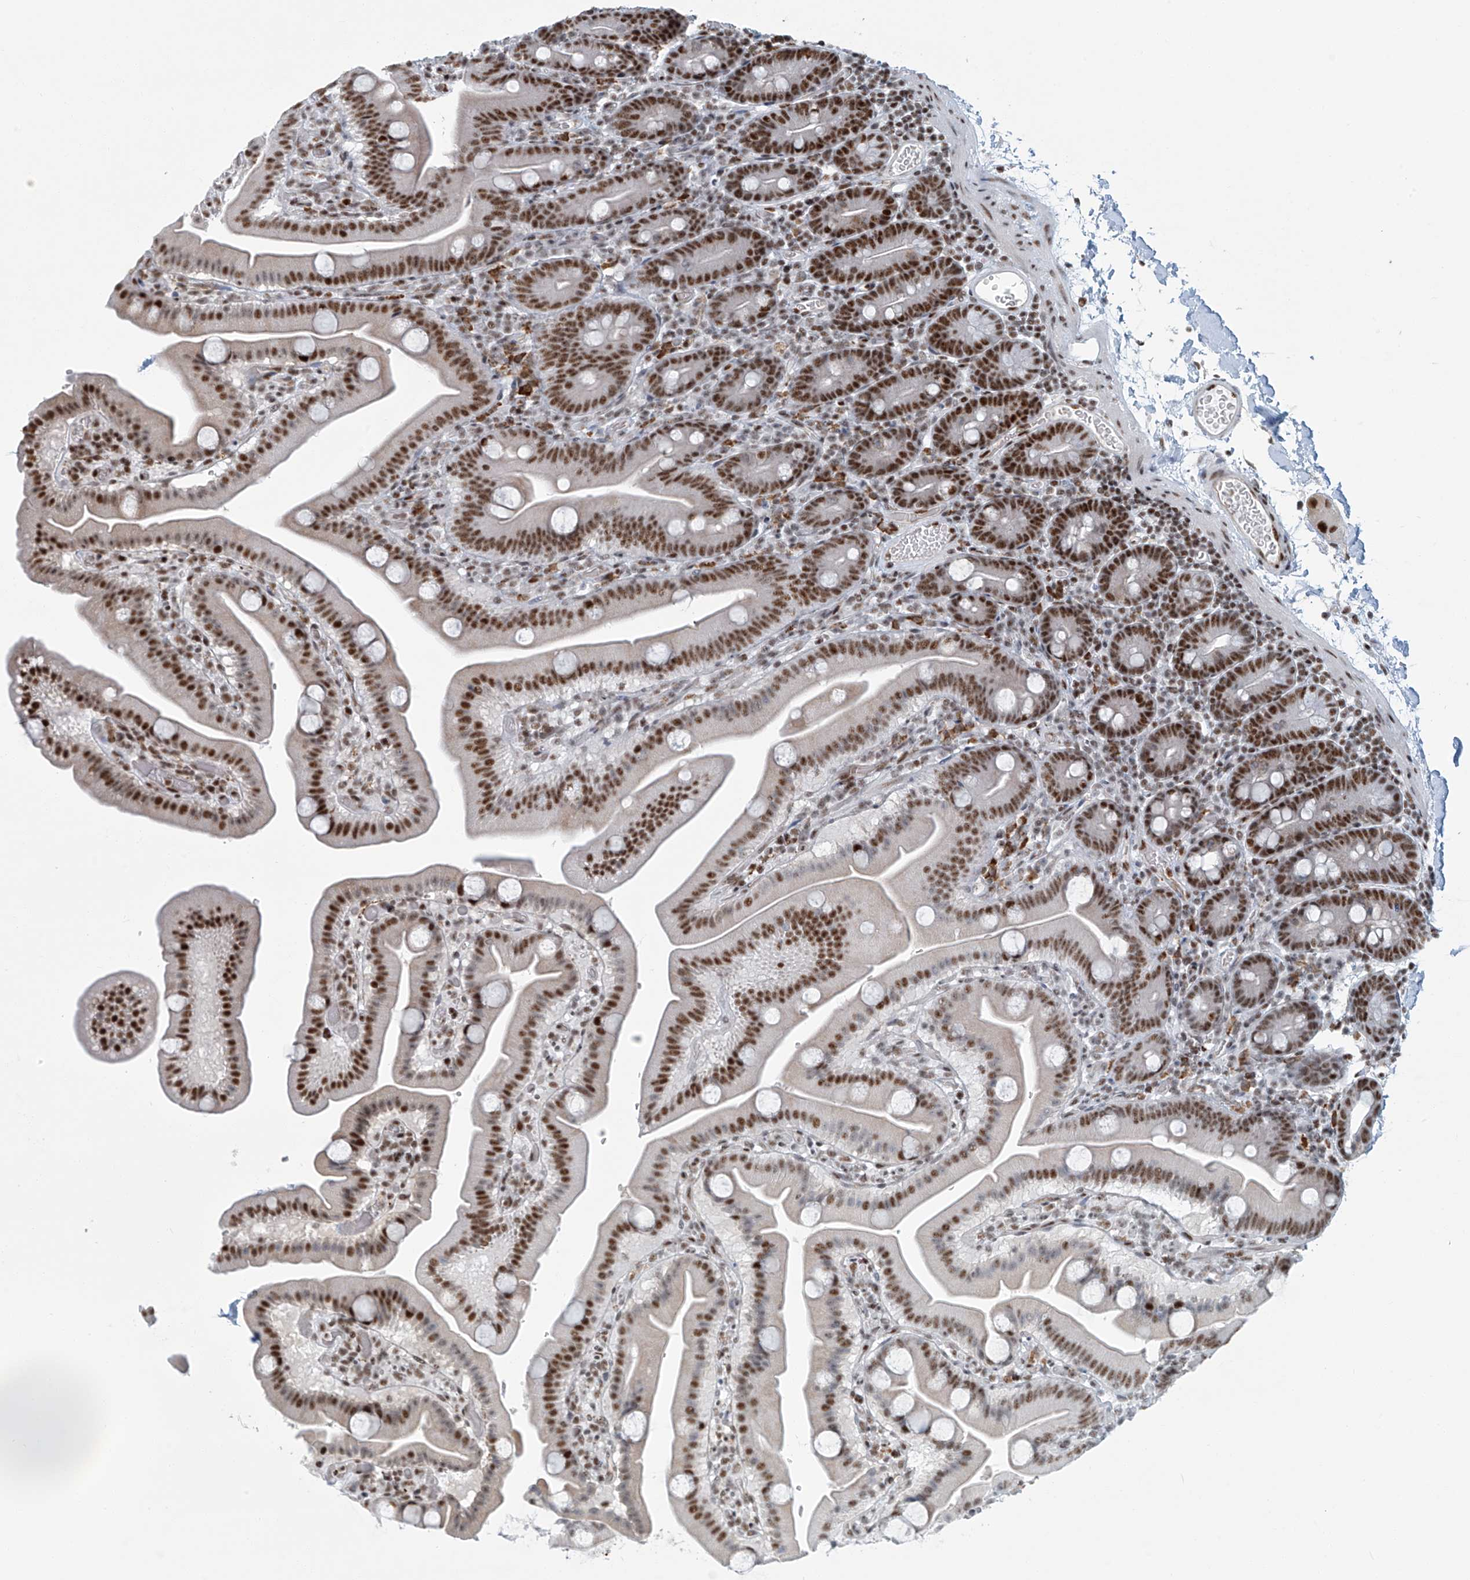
{"staining": {"intensity": "strong", "quantity": ">75%", "location": "nuclear"}, "tissue": "duodenum", "cell_type": "Glandular cells", "image_type": "normal", "snomed": [{"axis": "morphology", "description": "Normal tissue, NOS"}, {"axis": "topography", "description": "Duodenum"}], "caption": "A brown stain labels strong nuclear expression of a protein in glandular cells of unremarkable human duodenum.", "gene": "ENSG00000257390", "patient": {"sex": "male", "age": 55}}